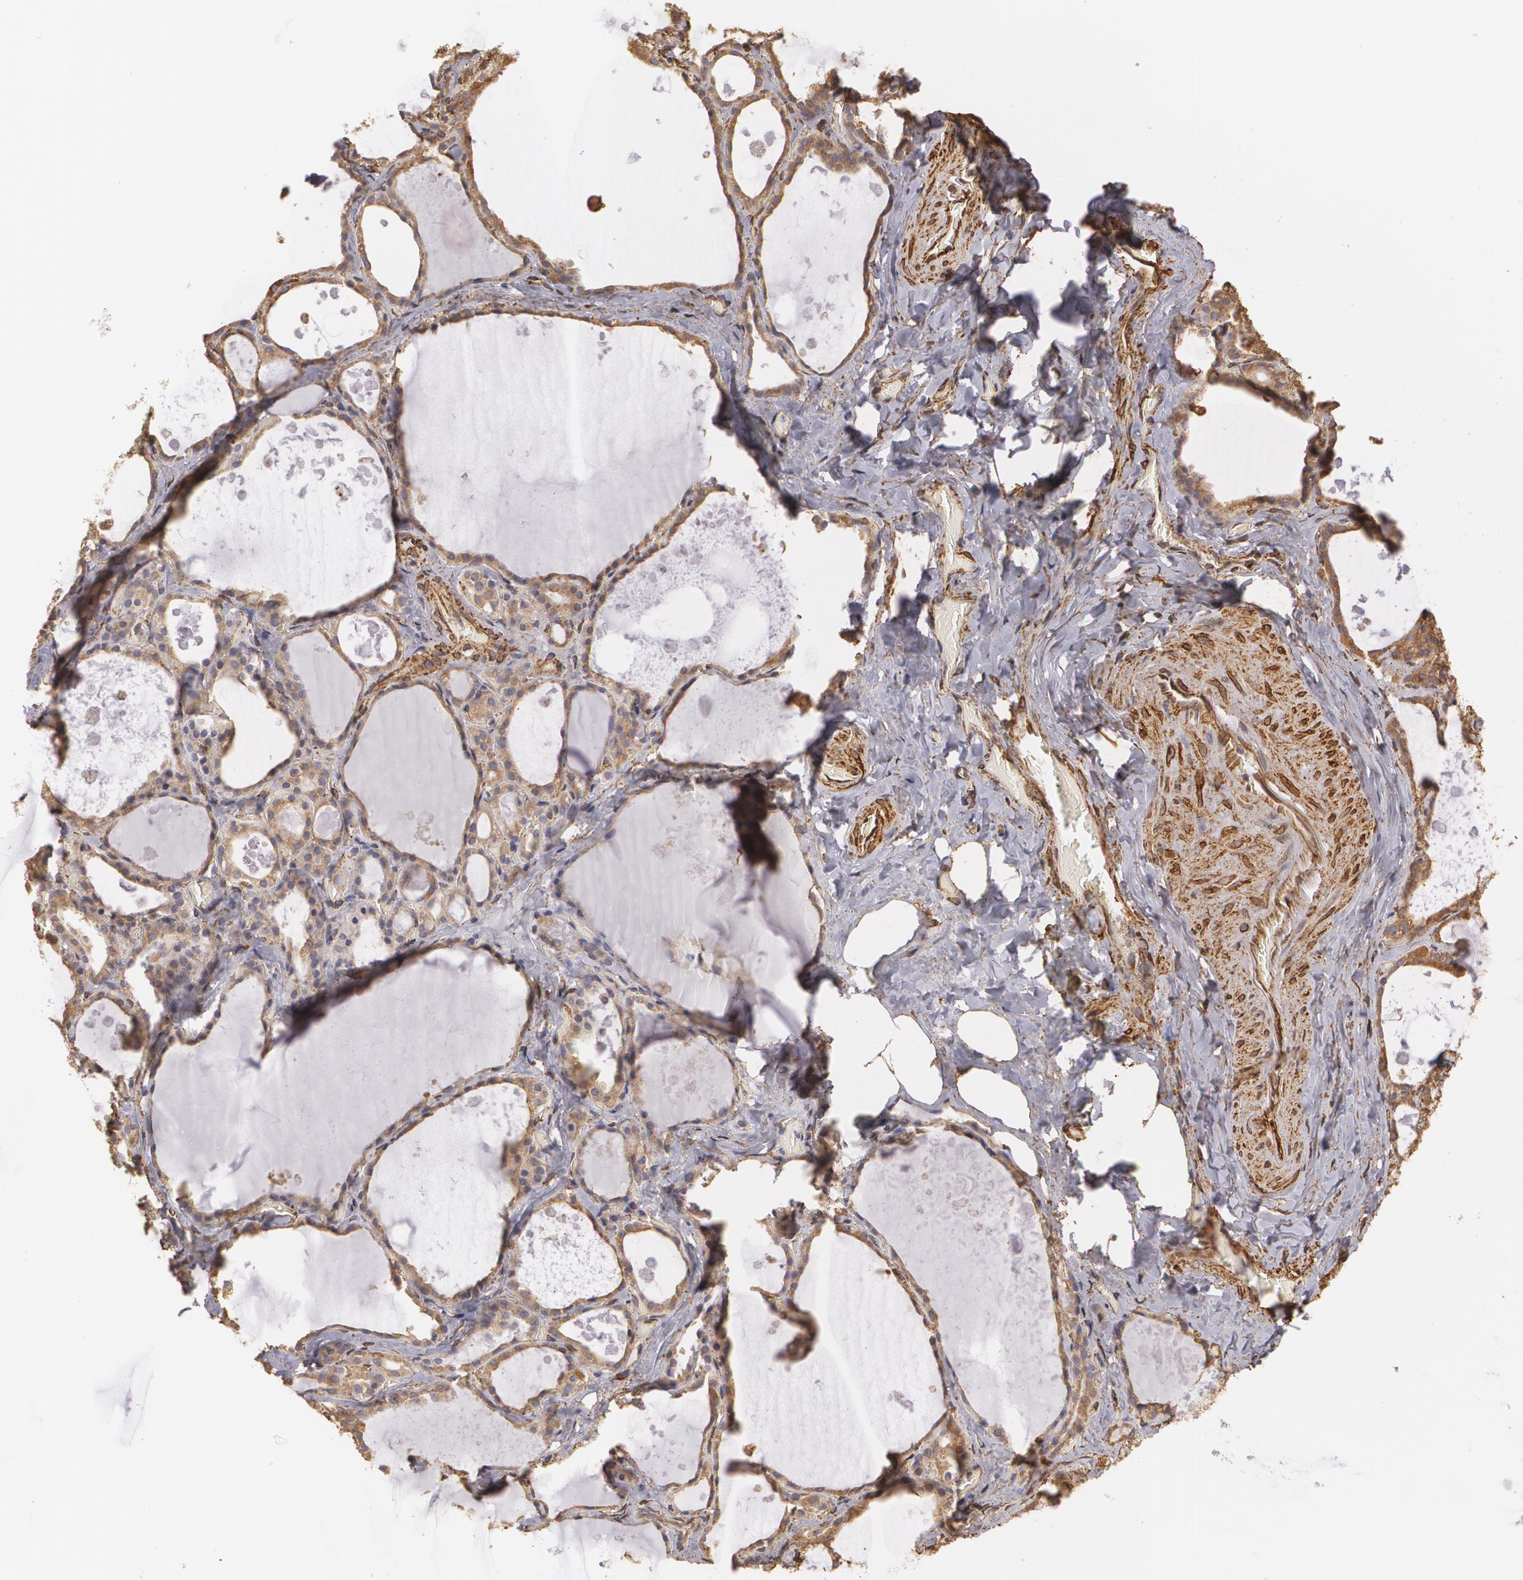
{"staining": {"intensity": "moderate", "quantity": ">75%", "location": "cytoplasmic/membranous"}, "tissue": "thyroid gland", "cell_type": "Glandular cells", "image_type": "normal", "snomed": [{"axis": "morphology", "description": "Normal tissue, NOS"}, {"axis": "topography", "description": "Thyroid gland"}], "caption": "Protein expression by immunohistochemistry demonstrates moderate cytoplasmic/membranous staining in about >75% of glandular cells in unremarkable thyroid gland. (Stains: DAB in brown, nuclei in blue, Microscopy: brightfield microscopy at high magnification).", "gene": "CYB5R3", "patient": {"sex": "male", "age": 61}}